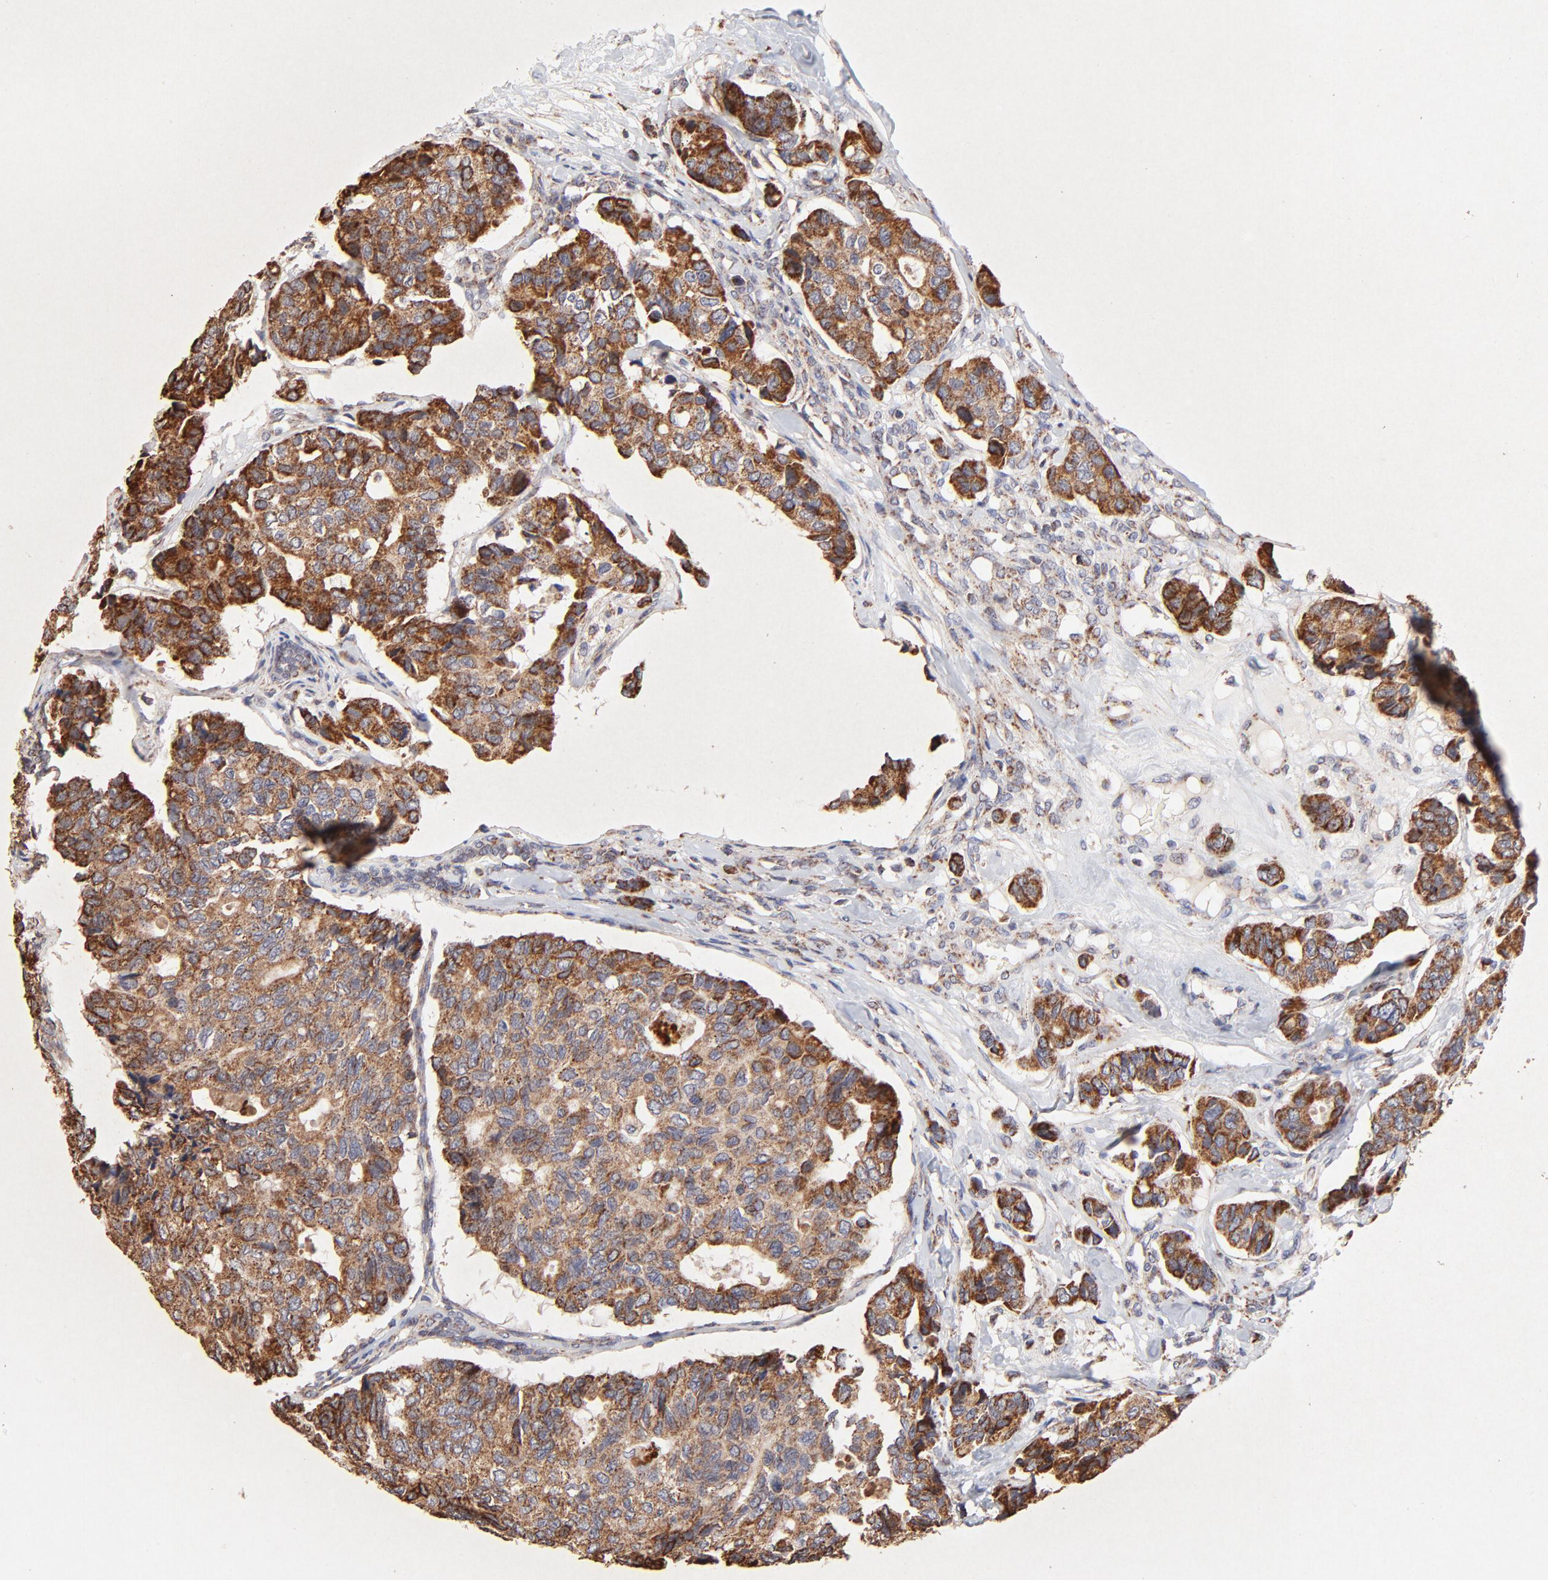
{"staining": {"intensity": "strong", "quantity": ">75%", "location": "cytoplasmic/membranous"}, "tissue": "breast cancer", "cell_type": "Tumor cells", "image_type": "cancer", "snomed": [{"axis": "morphology", "description": "Duct carcinoma"}, {"axis": "topography", "description": "Breast"}], "caption": "Immunohistochemistry (IHC) staining of infiltrating ductal carcinoma (breast), which demonstrates high levels of strong cytoplasmic/membranous positivity in about >75% of tumor cells indicating strong cytoplasmic/membranous protein staining. The staining was performed using DAB (3,3'-diaminobenzidine) (brown) for protein detection and nuclei were counterstained in hematoxylin (blue).", "gene": "SSBP1", "patient": {"sex": "female", "age": 69}}